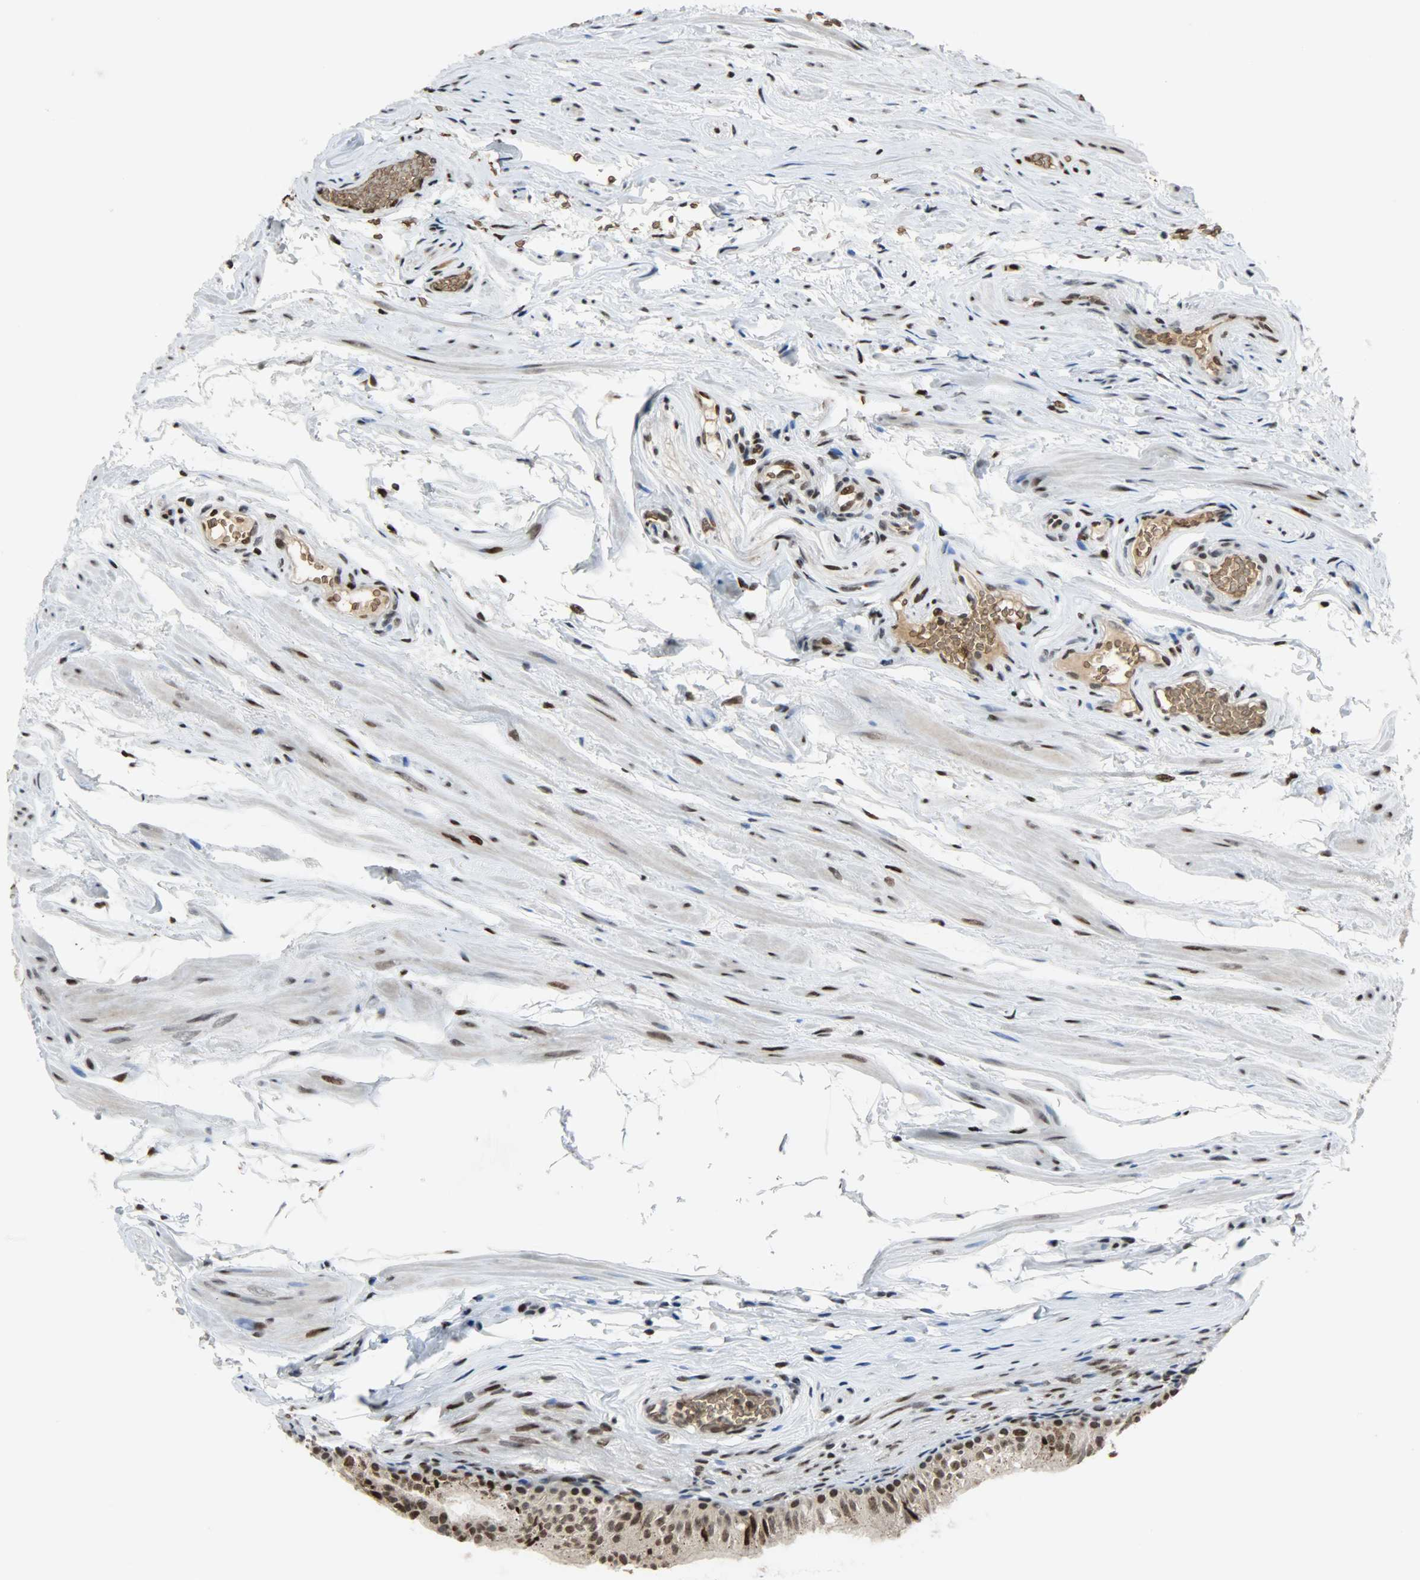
{"staining": {"intensity": "strong", "quantity": ">75%", "location": "cytoplasmic/membranous,nuclear"}, "tissue": "epididymis", "cell_type": "Glandular cells", "image_type": "normal", "snomed": [{"axis": "morphology", "description": "Normal tissue, NOS"}, {"axis": "topography", "description": "Testis"}, {"axis": "topography", "description": "Epididymis"}], "caption": "IHC of benign epididymis displays high levels of strong cytoplasmic/membranous,nuclear positivity in about >75% of glandular cells.", "gene": "SNAI1", "patient": {"sex": "male", "age": 36}}